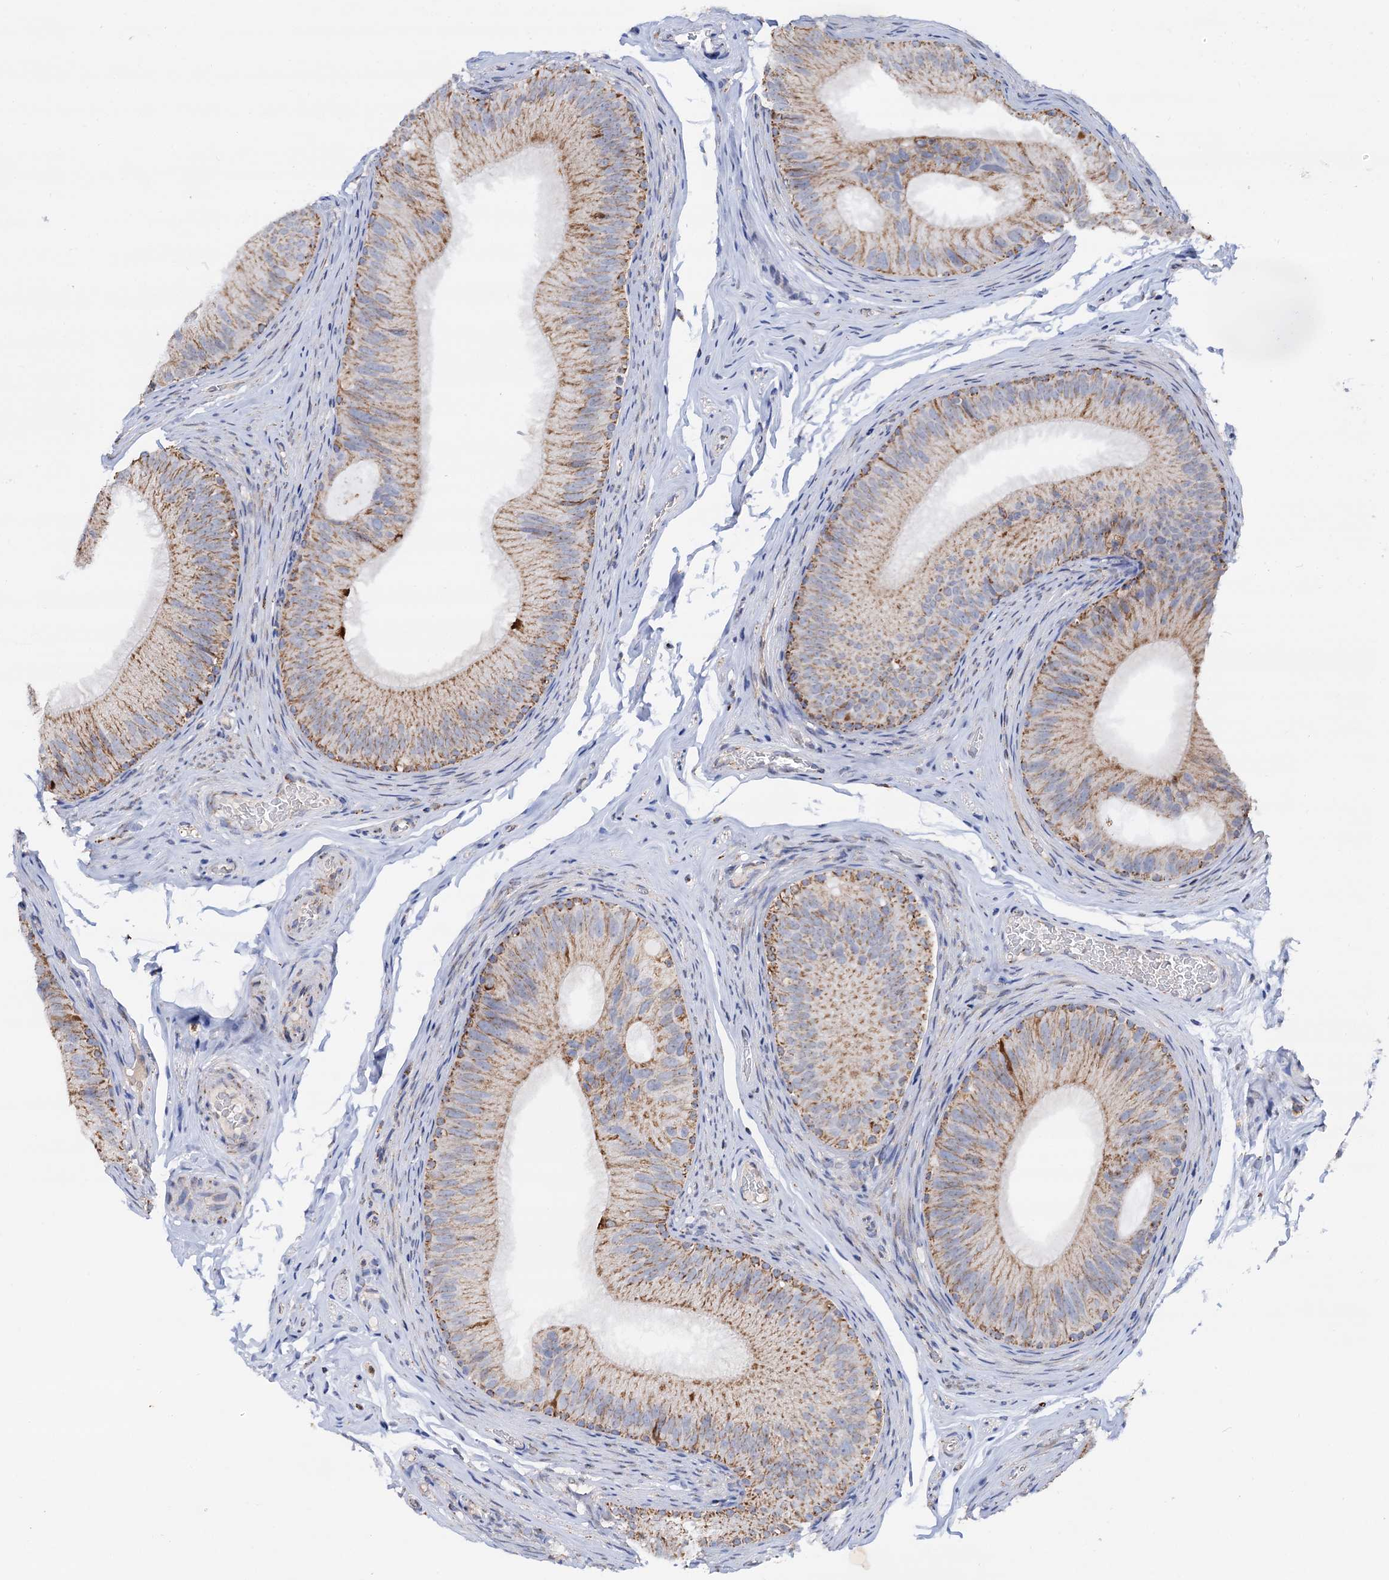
{"staining": {"intensity": "moderate", "quantity": ">75%", "location": "cytoplasmic/membranous"}, "tissue": "epididymis", "cell_type": "Glandular cells", "image_type": "normal", "snomed": [{"axis": "morphology", "description": "Normal tissue, NOS"}, {"axis": "topography", "description": "Epididymis"}], "caption": "Immunohistochemistry of unremarkable epididymis shows medium levels of moderate cytoplasmic/membranous staining in approximately >75% of glandular cells. (Stains: DAB (3,3'-diaminobenzidine) in brown, nuclei in blue, Microscopy: brightfield microscopy at high magnification).", "gene": "C2CD3", "patient": {"sex": "male", "age": 34}}